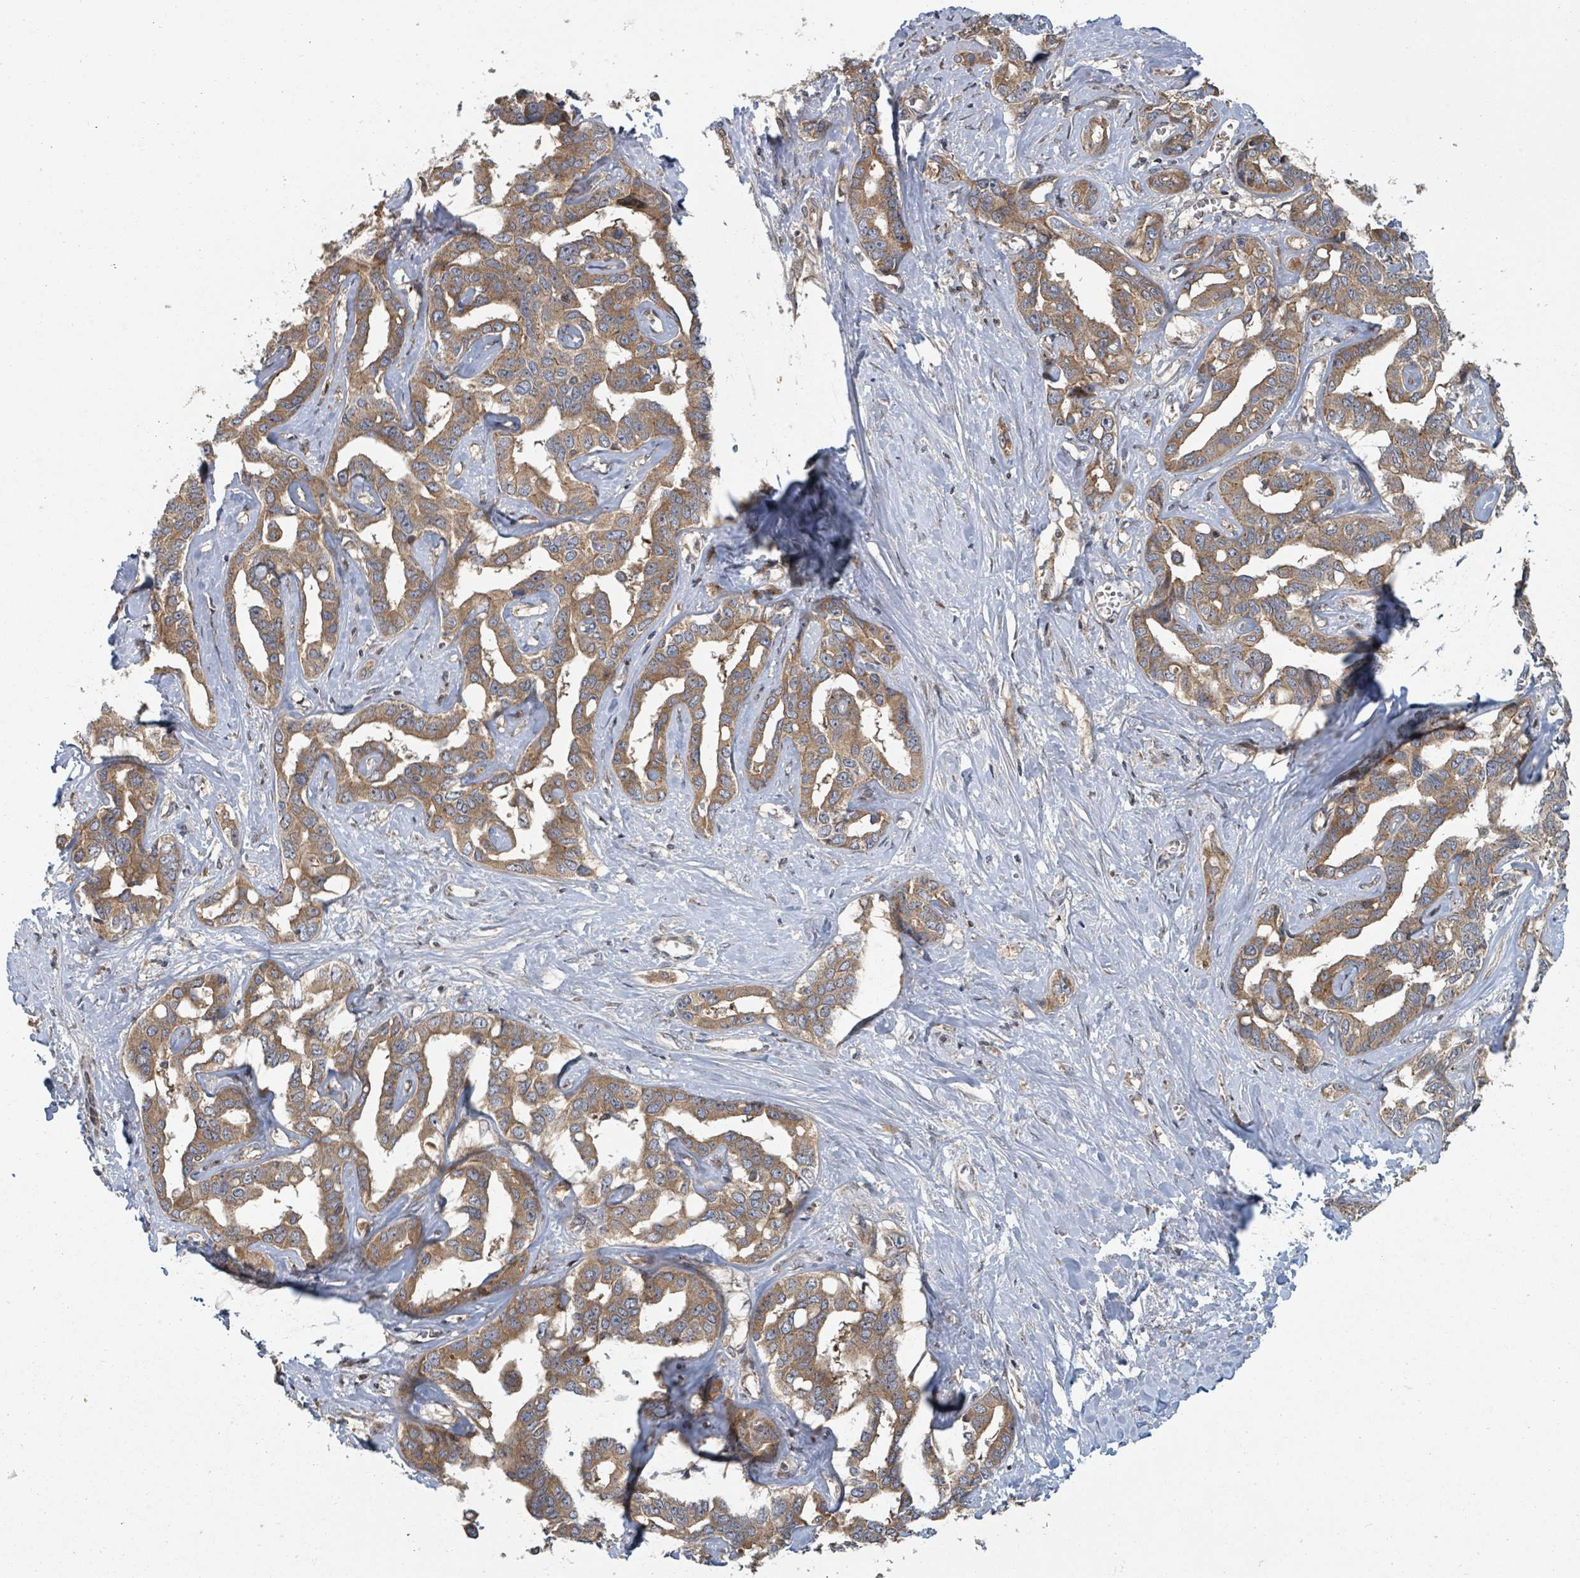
{"staining": {"intensity": "moderate", "quantity": ">75%", "location": "cytoplasmic/membranous"}, "tissue": "liver cancer", "cell_type": "Tumor cells", "image_type": "cancer", "snomed": [{"axis": "morphology", "description": "Cholangiocarcinoma"}, {"axis": "topography", "description": "Liver"}], "caption": "High-power microscopy captured an immunohistochemistry (IHC) histopathology image of liver cancer, revealing moderate cytoplasmic/membranous staining in approximately >75% of tumor cells.", "gene": "DPM1", "patient": {"sex": "male", "age": 59}}